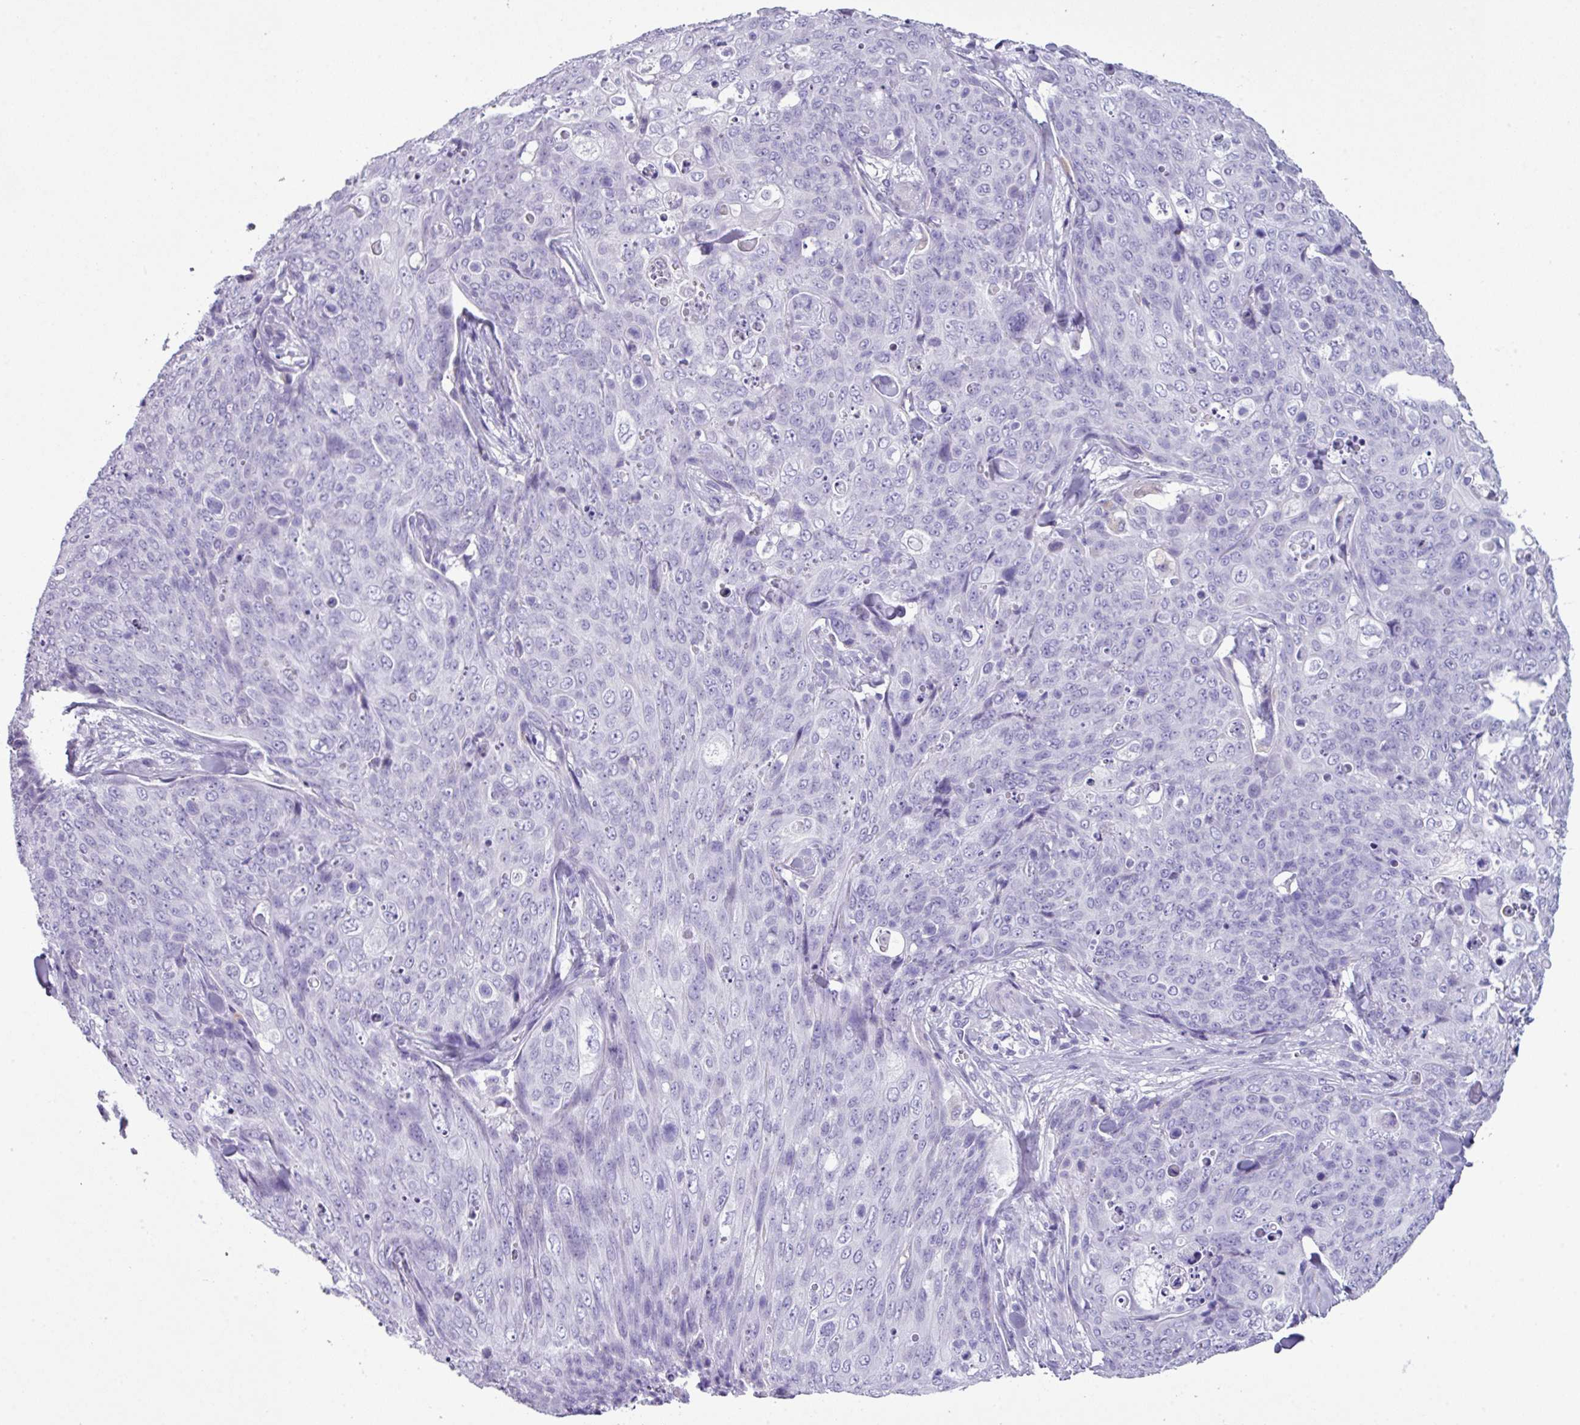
{"staining": {"intensity": "negative", "quantity": "none", "location": "none"}, "tissue": "skin cancer", "cell_type": "Tumor cells", "image_type": "cancer", "snomed": [{"axis": "morphology", "description": "Squamous cell carcinoma, NOS"}, {"axis": "topography", "description": "Skin"}, {"axis": "topography", "description": "Vulva"}], "caption": "A photomicrograph of squamous cell carcinoma (skin) stained for a protein exhibits no brown staining in tumor cells. The staining was performed using DAB to visualize the protein expression in brown, while the nuclei were stained in blue with hematoxylin (Magnification: 20x).", "gene": "AGO3", "patient": {"sex": "female", "age": 85}}